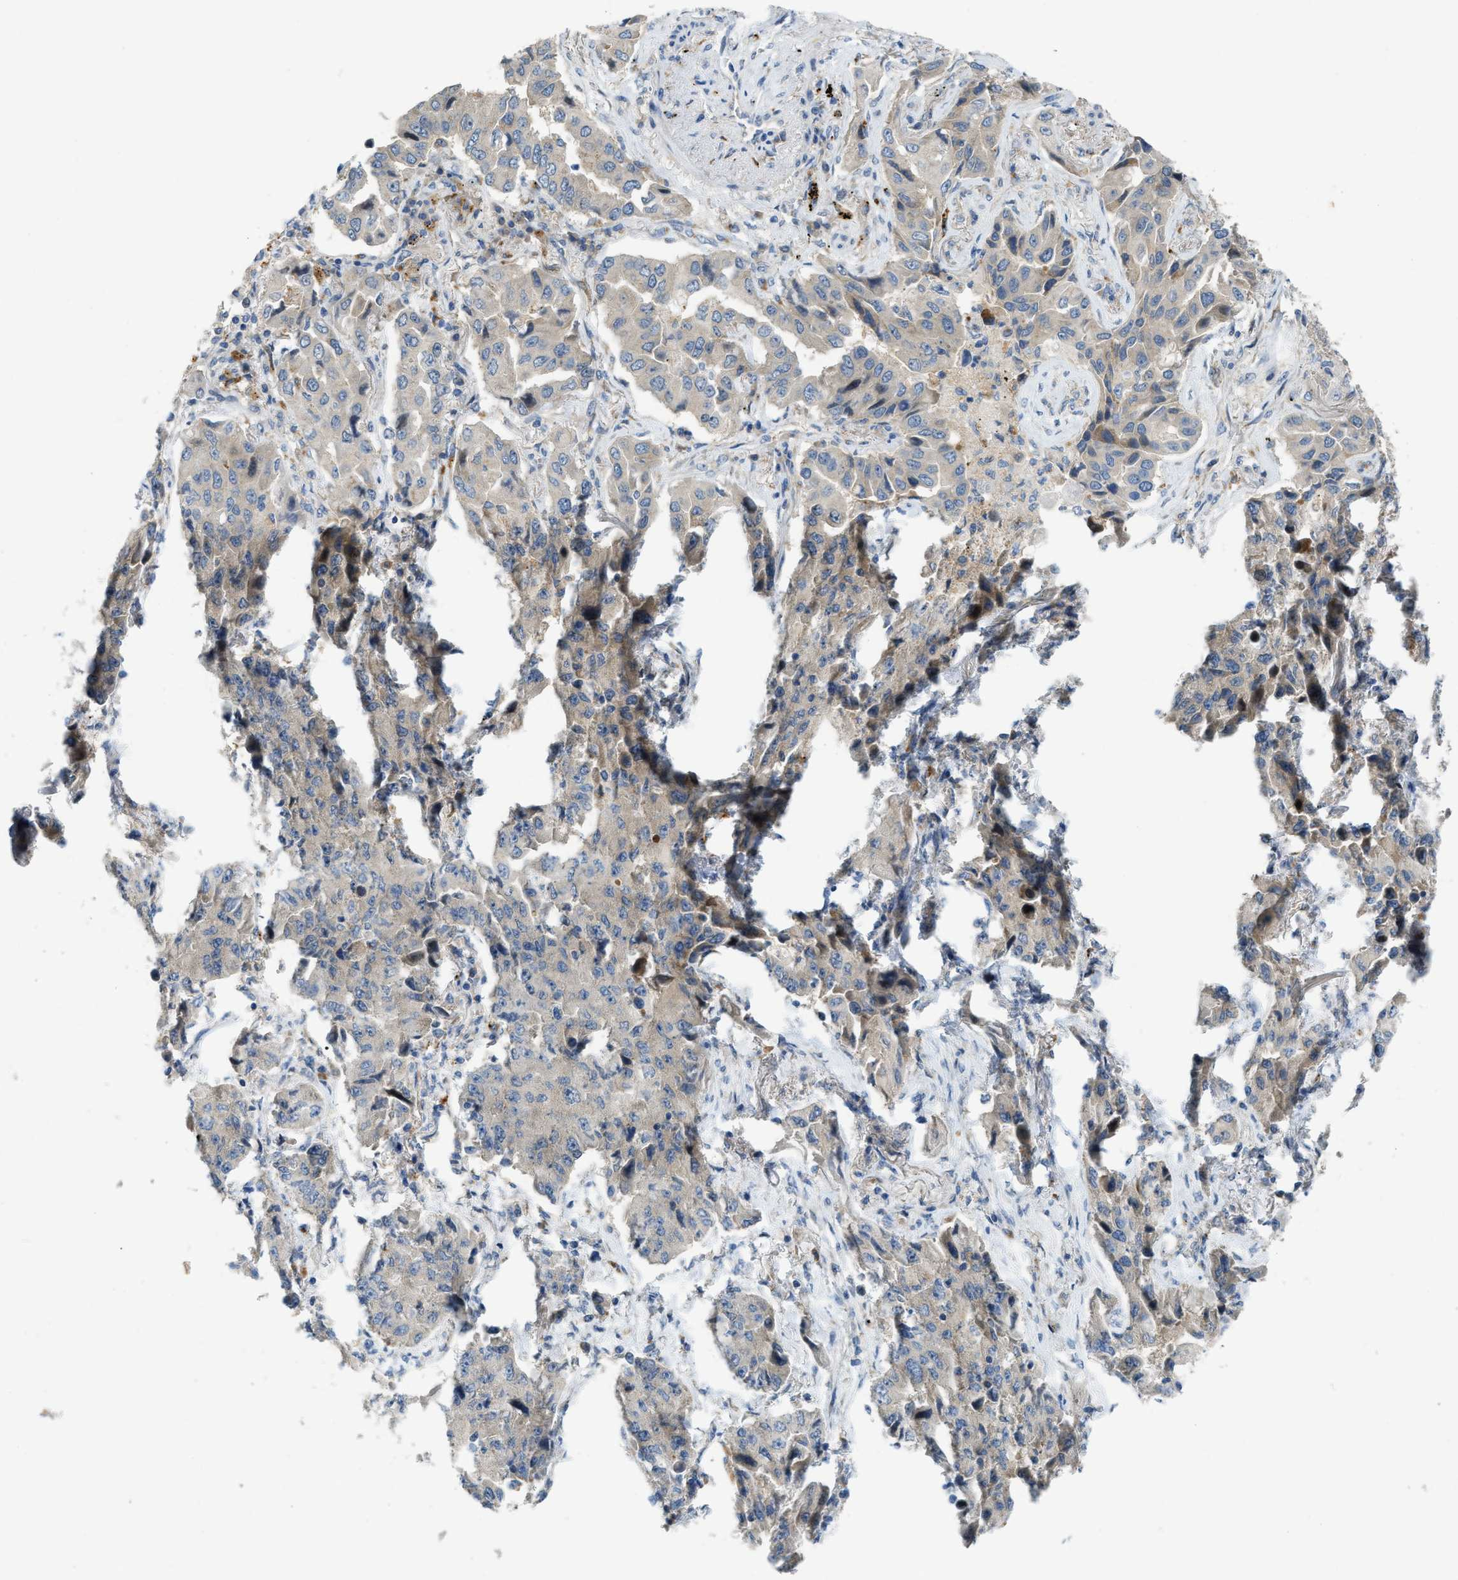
{"staining": {"intensity": "negative", "quantity": "none", "location": "none"}, "tissue": "lung cancer", "cell_type": "Tumor cells", "image_type": "cancer", "snomed": [{"axis": "morphology", "description": "Adenocarcinoma, NOS"}, {"axis": "topography", "description": "Lung"}], "caption": "Adenocarcinoma (lung) was stained to show a protein in brown. There is no significant expression in tumor cells.", "gene": "KLHDC10", "patient": {"sex": "female", "age": 65}}